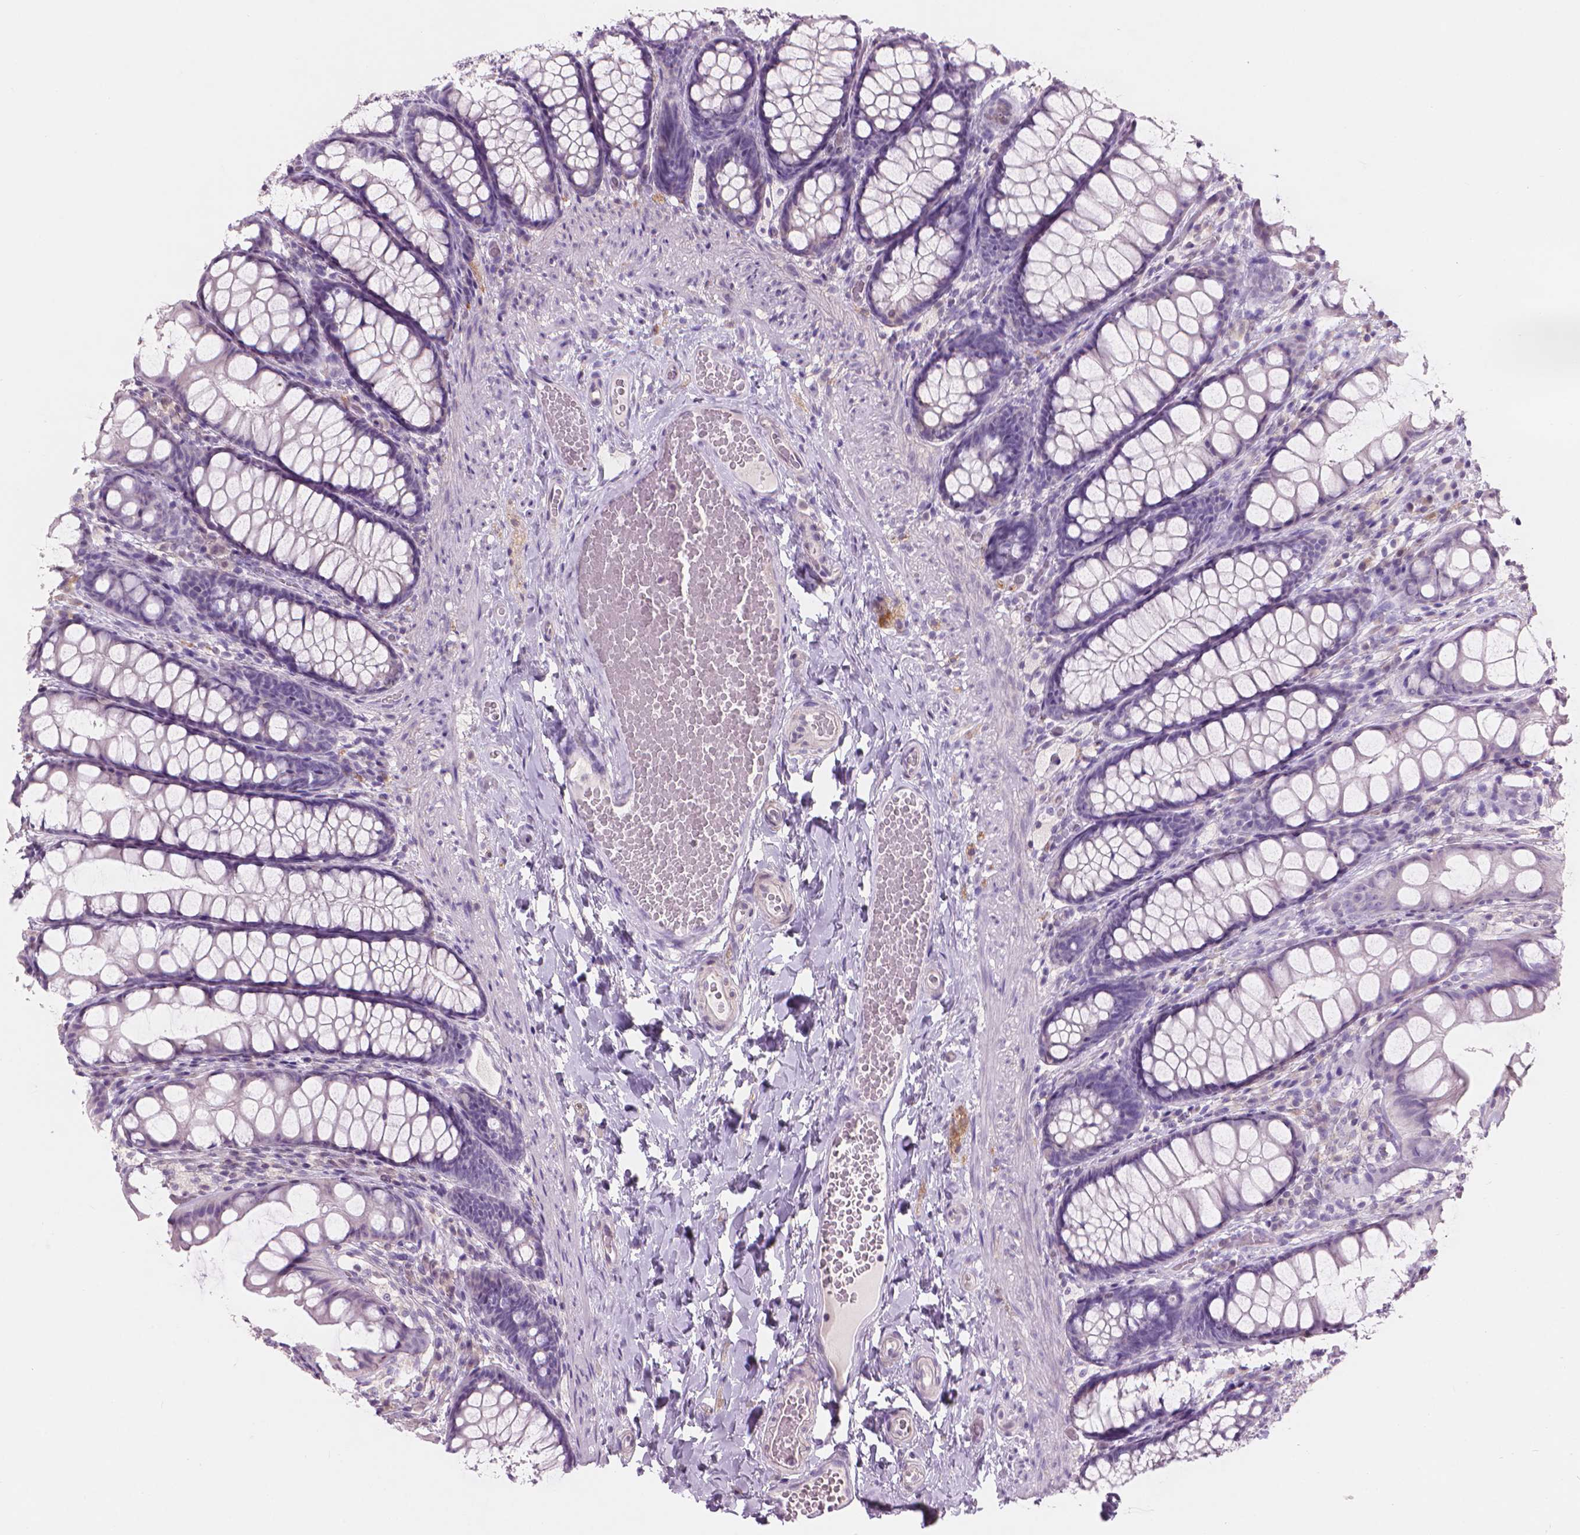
{"staining": {"intensity": "negative", "quantity": "none", "location": "none"}, "tissue": "colon", "cell_type": "Endothelial cells", "image_type": "normal", "snomed": [{"axis": "morphology", "description": "Normal tissue, NOS"}, {"axis": "topography", "description": "Colon"}], "caption": "Immunohistochemistry (IHC) of unremarkable human colon exhibits no positivity in endothelial cells.", "gene": "ENO2", "patient": {"sex": "male", "age": 47}}